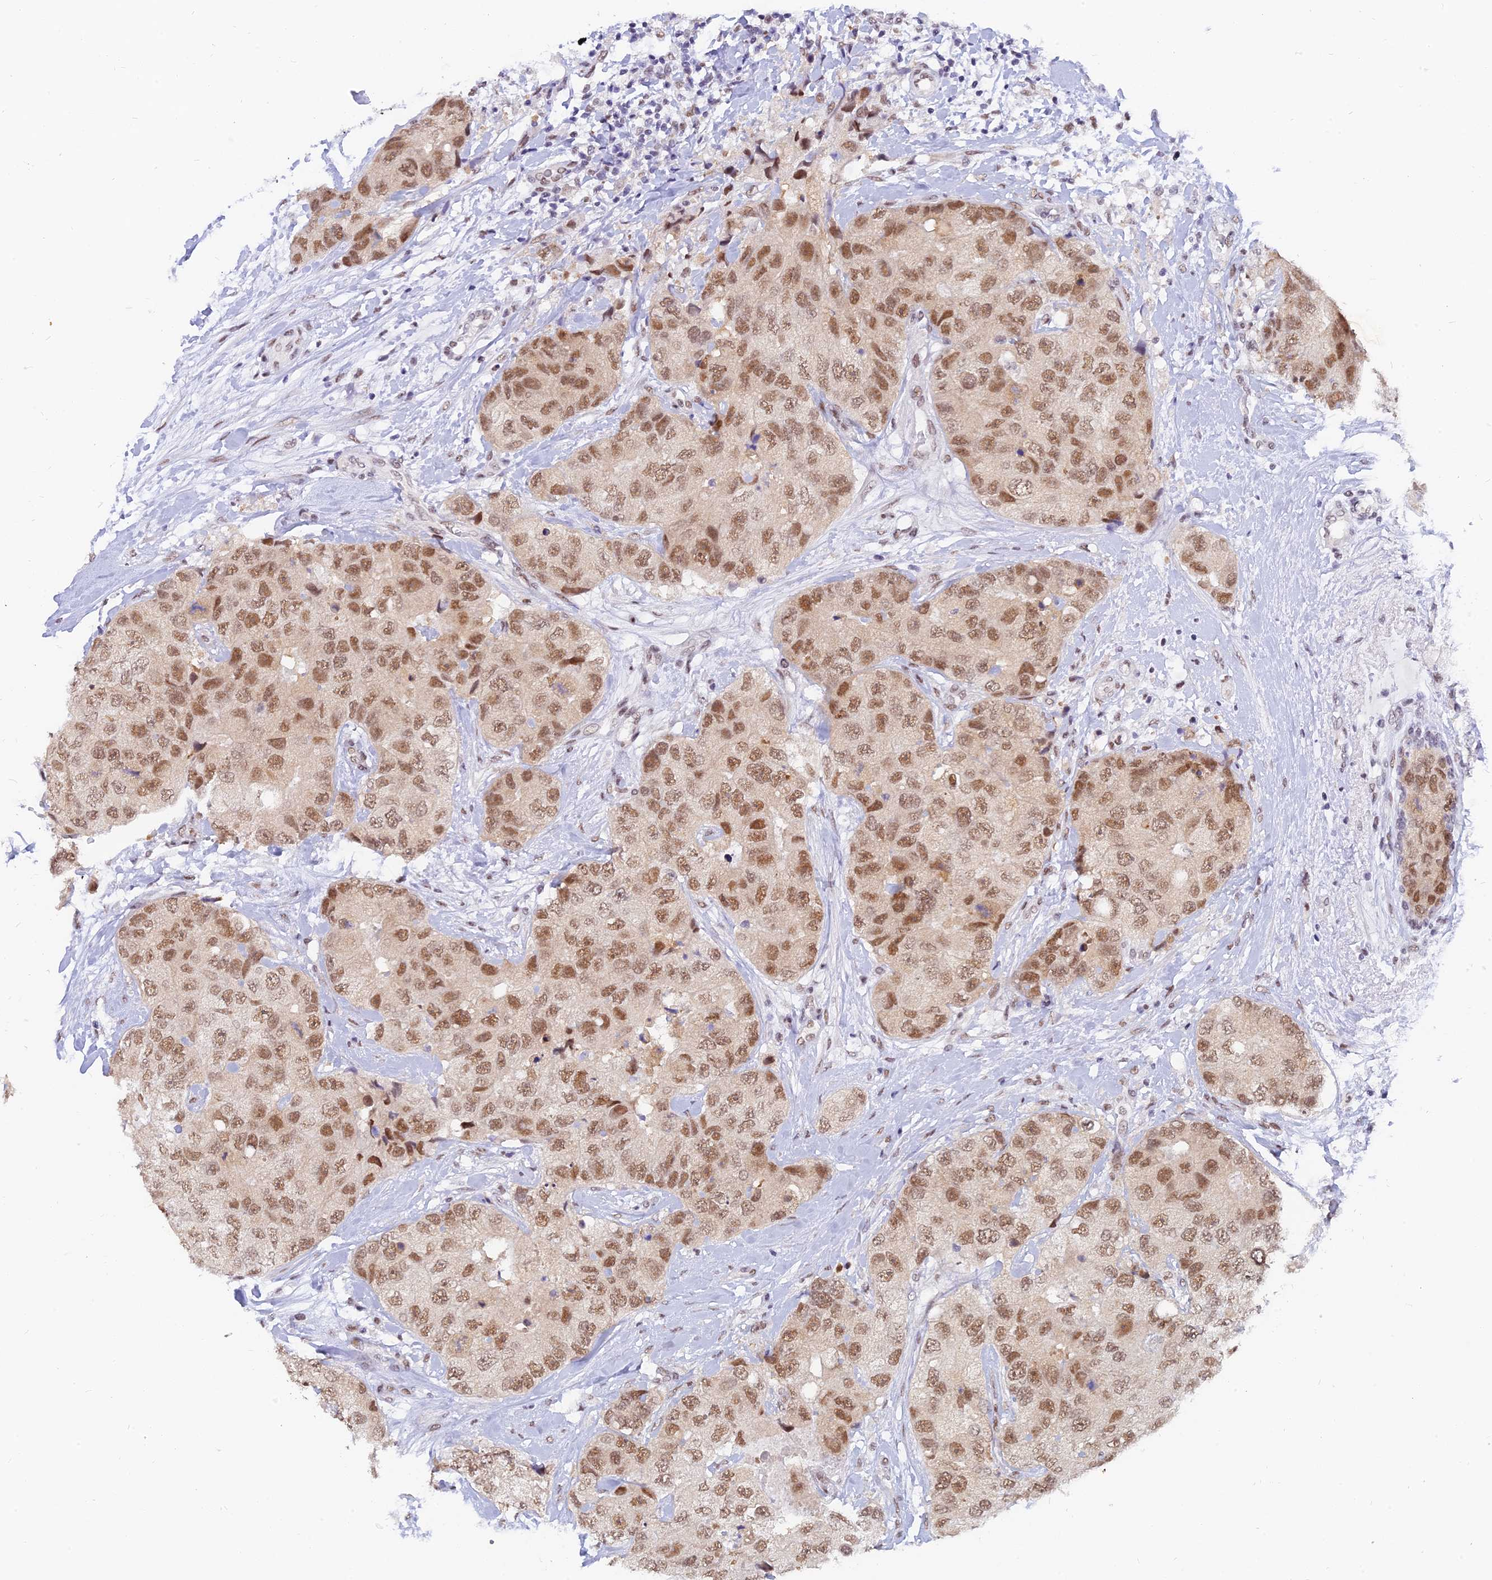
{"staining": {"intensity": "moderate", "quantity": ">75%", "location": "nuclear"}, "tissue": "breast cancer", "cell_type": "Tumor cells", "image_type": "cancer", "snomed": [{"axis": "morphology", "description": "Duct carcinoma"}, {"axis": "topography", "description": "Breast"}], "caption": "Immunohistochemistry histopathology image of invasive ductal carcinoma (breast) stained for a protein (brown), which demonstrates medium levels of moderate nuclear staining in approximately >75% of tumor cells.", "gene": "DPY30", "patient": {"sex": "female", "age": 62}}